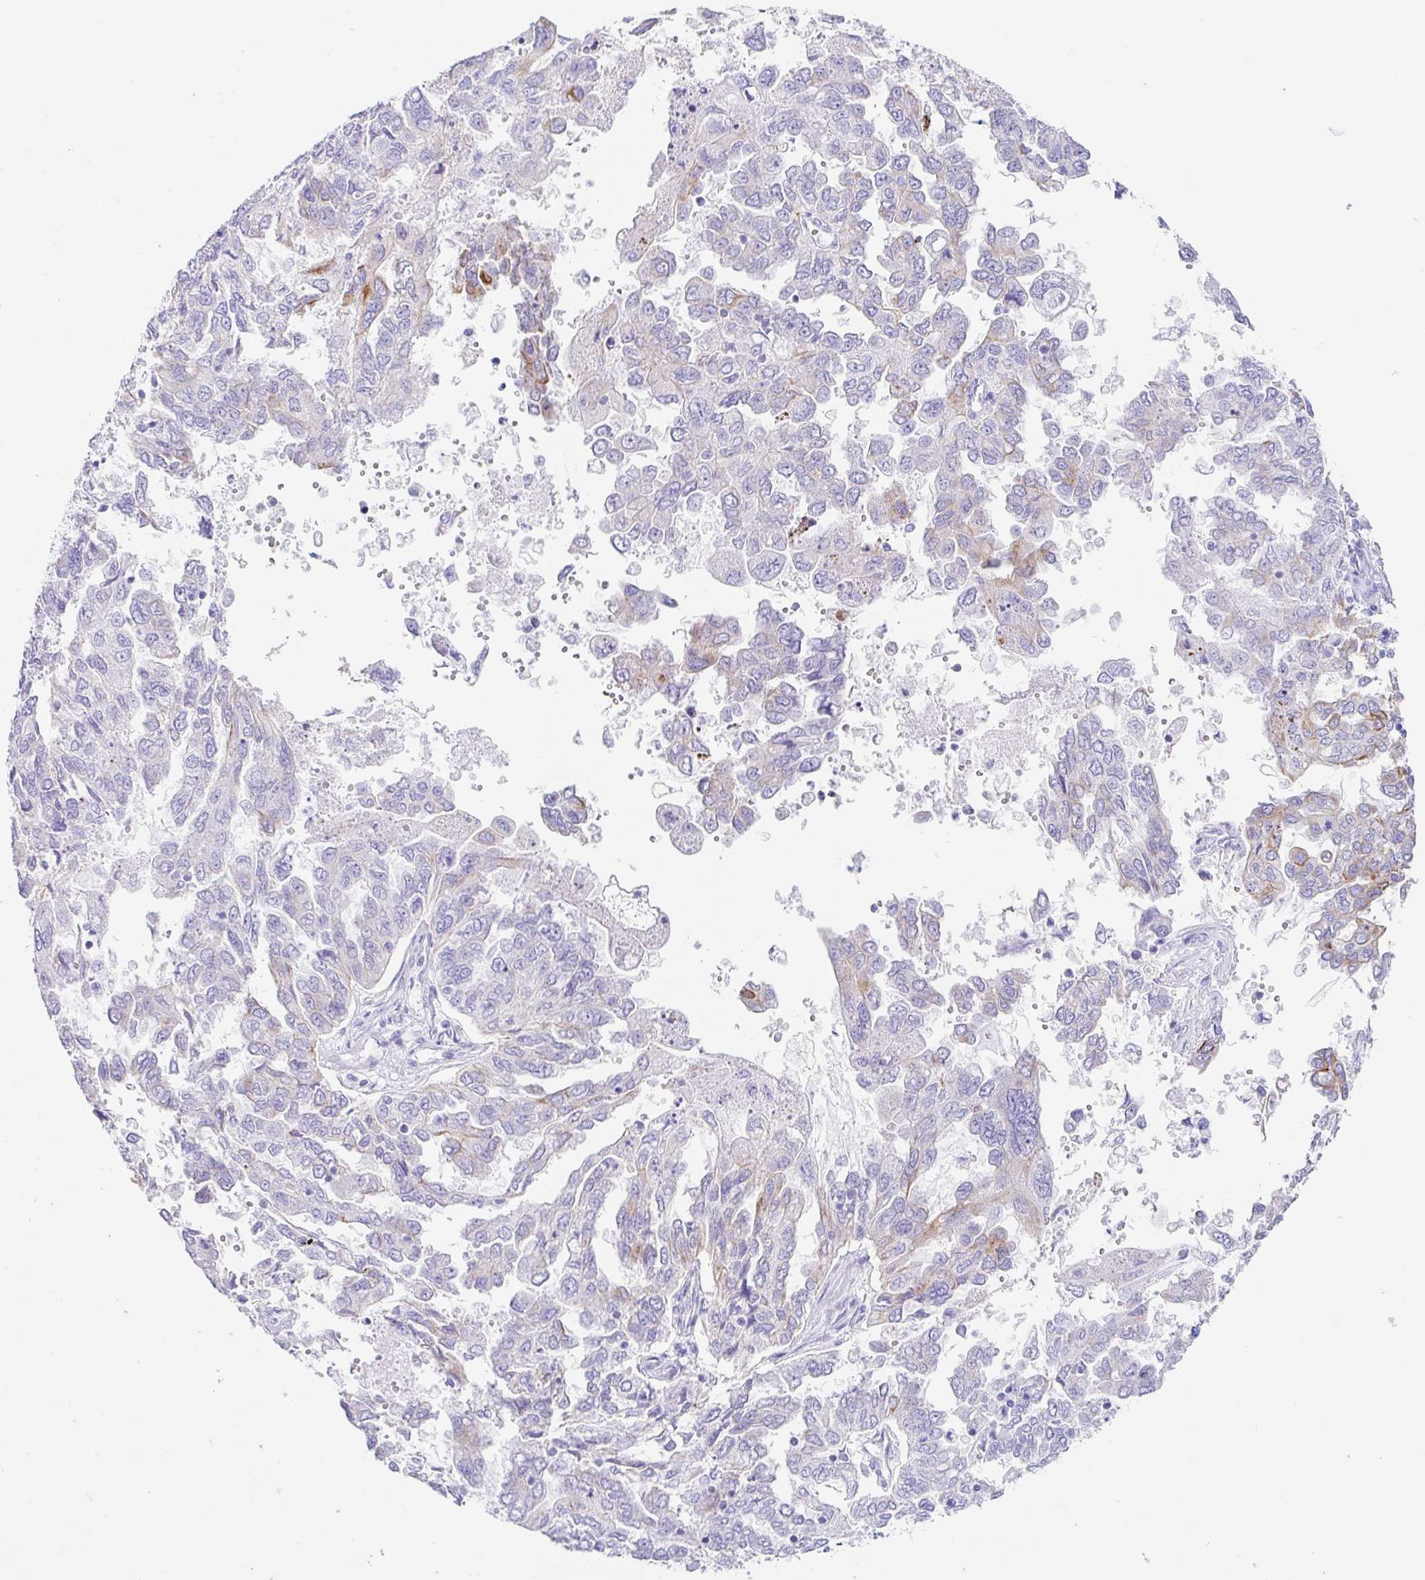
{"staining": {"intensity": "moderate", "quantity": "<25%", "location": "cytoplasmic/membranous"}, "tissue": "ovarian cancer", "cell_type": "Tumor cells", "image_type": "cancer", "snomed": [{"axis": "morphology", "description": "Cystadenocarcinoma, serous, NOS"}, {"axis": "topography", "description": "Ovary"}], "caption": "The image shows a brown stain indicating the presence of a protein in the cytoplasmic/membranous of tumor cells in serous cystadenocarcinoma (ovarian).", "gene": "CLDND2", "patient": {"sex": "female", "age": 53}}